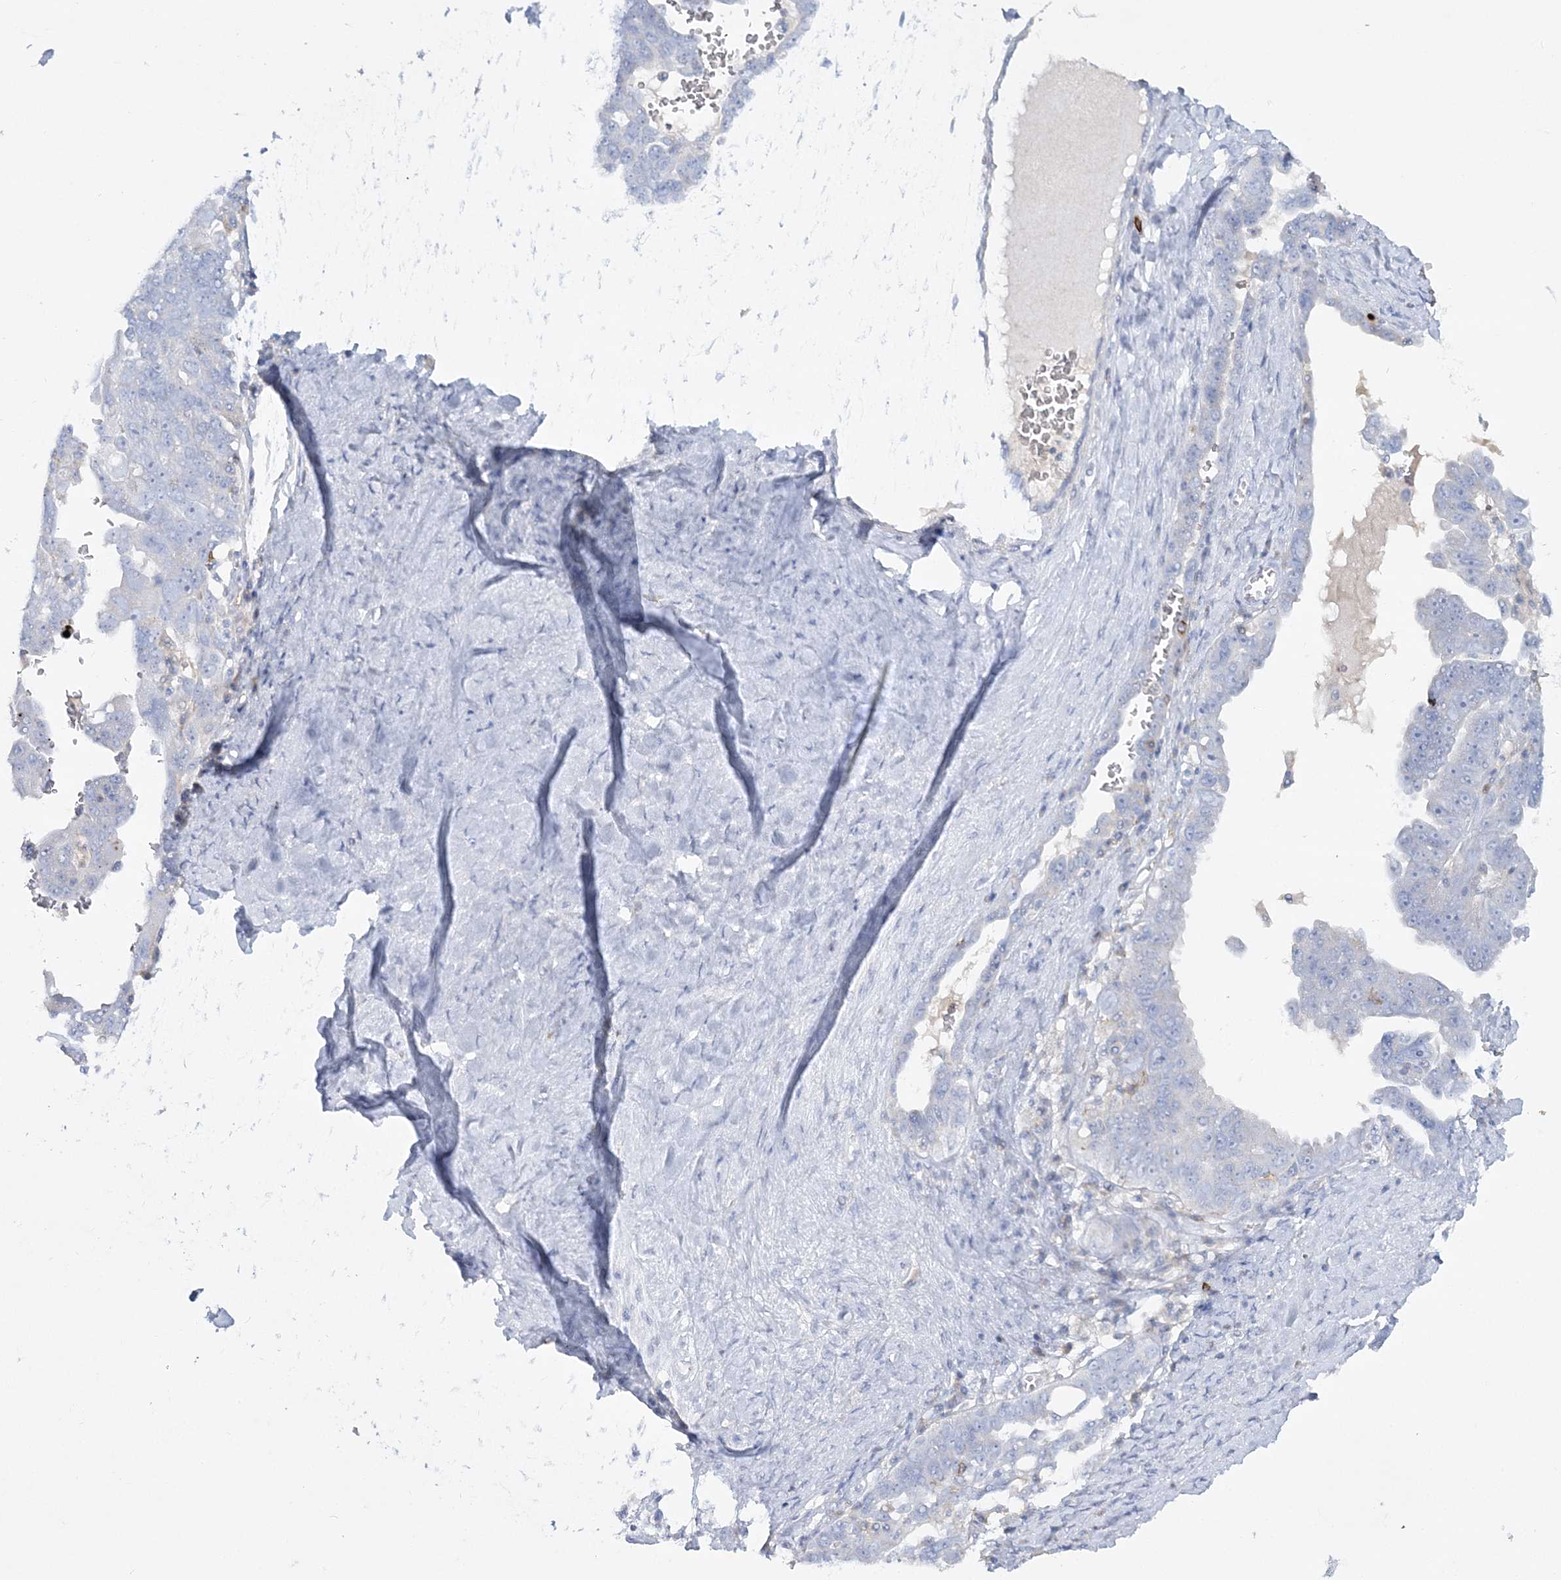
{"staining": {"intensity": "negative", "quantity": "none", "location": "none"}, "tissue": "ovarian cancer", "cell_type": "Tumor cells", "image_type": "cancer", "snomed": [{"axis": "morphology", "description": "Carcinoma, endometroid"}, {"axis": "topography", "description": "Ovary"}], "caption": "This is an IHC photomicrograph of human ovarian cancer (endometroid carcinoma). There is no staining in tumor cells.", "gene": "WDSUB1", "patient": {"sex": "female", "age": 62}}